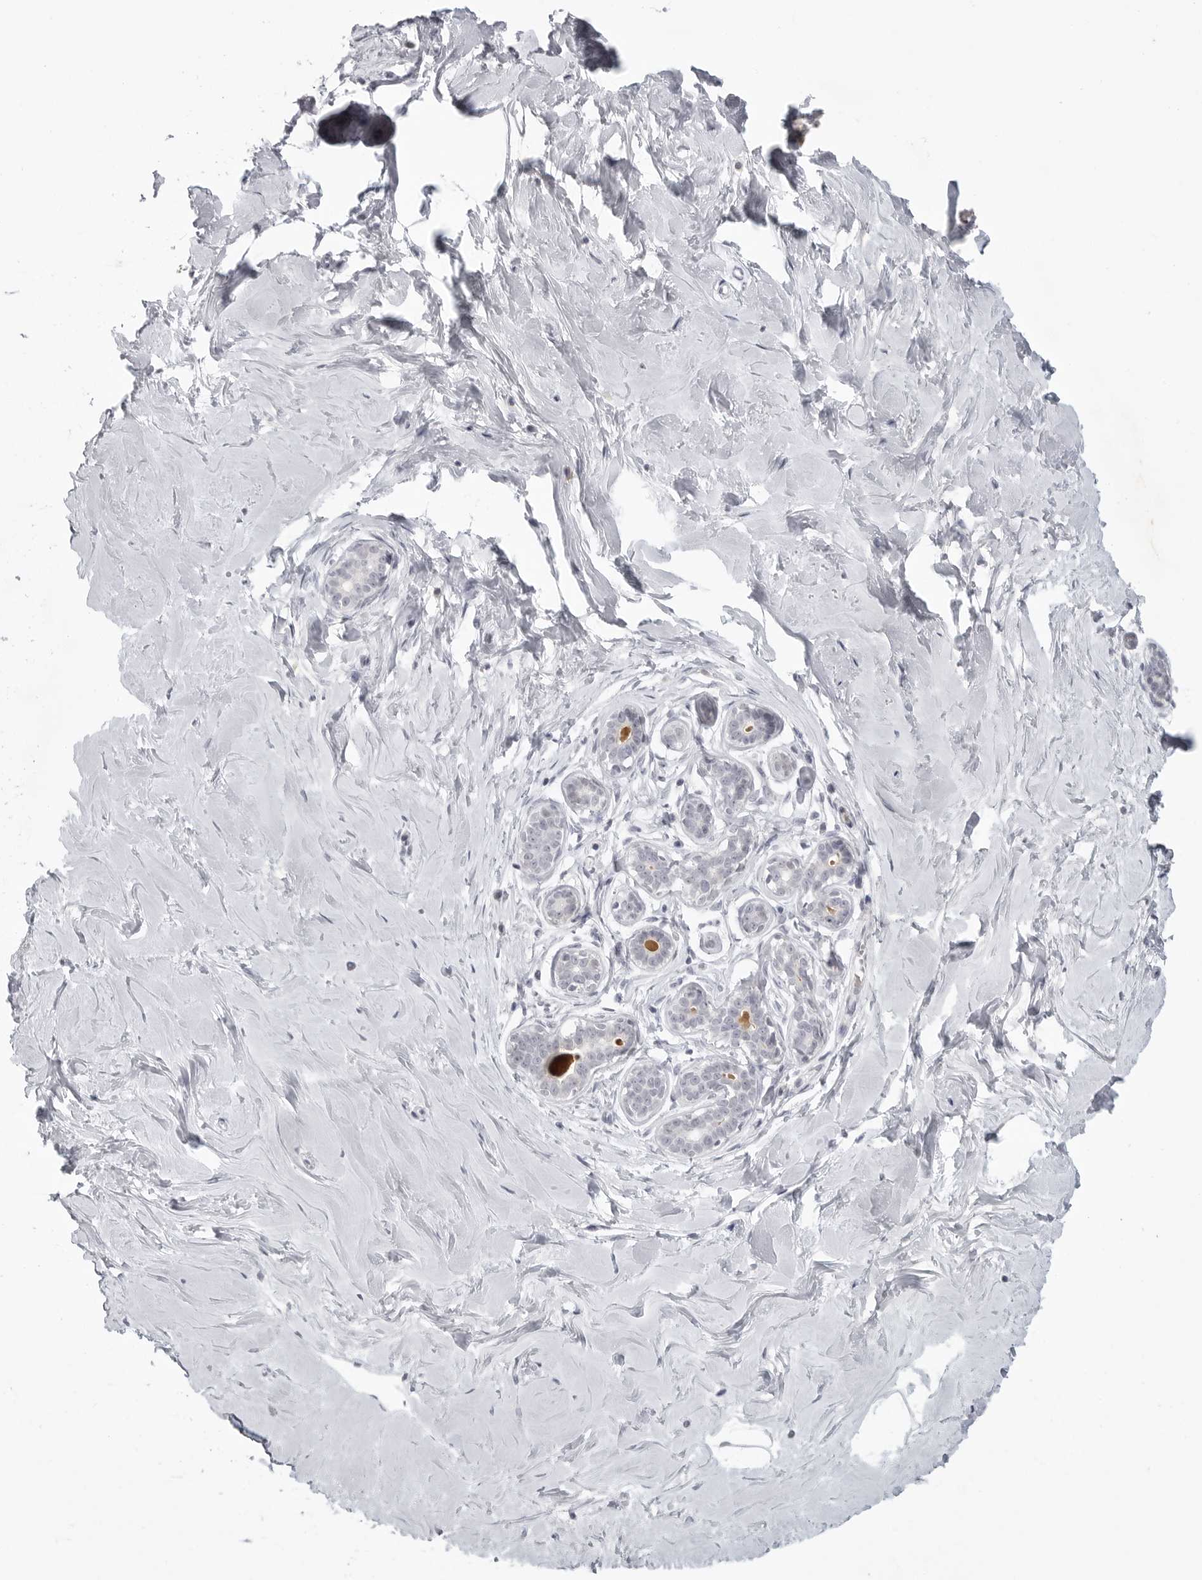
{"staining": {"intensity": "negative", "quantity": "none", "location": "none"}, "tissue": "breast", "cell_type": "Adipocytes", "image_type": "normal", "snomed": [{"axis": "morphology", "description": "Normal tissue, NOS"}, {"axis": "morphology", "description": "Adenoma, NOS"}, {"axis": "topography", "description": "Breast"}], "caption": "The immunohistochemistry (IHC) photomicrograph has no significant staining in adipocytes of breast. (Stains: DAB immunohistochemistry (IHC) with hematoxylin counter stain, Microscopy: brightfield microscopy at high magnification).", "gene": "TCTN3", "patient": {"sex": "female", "age": 23}}